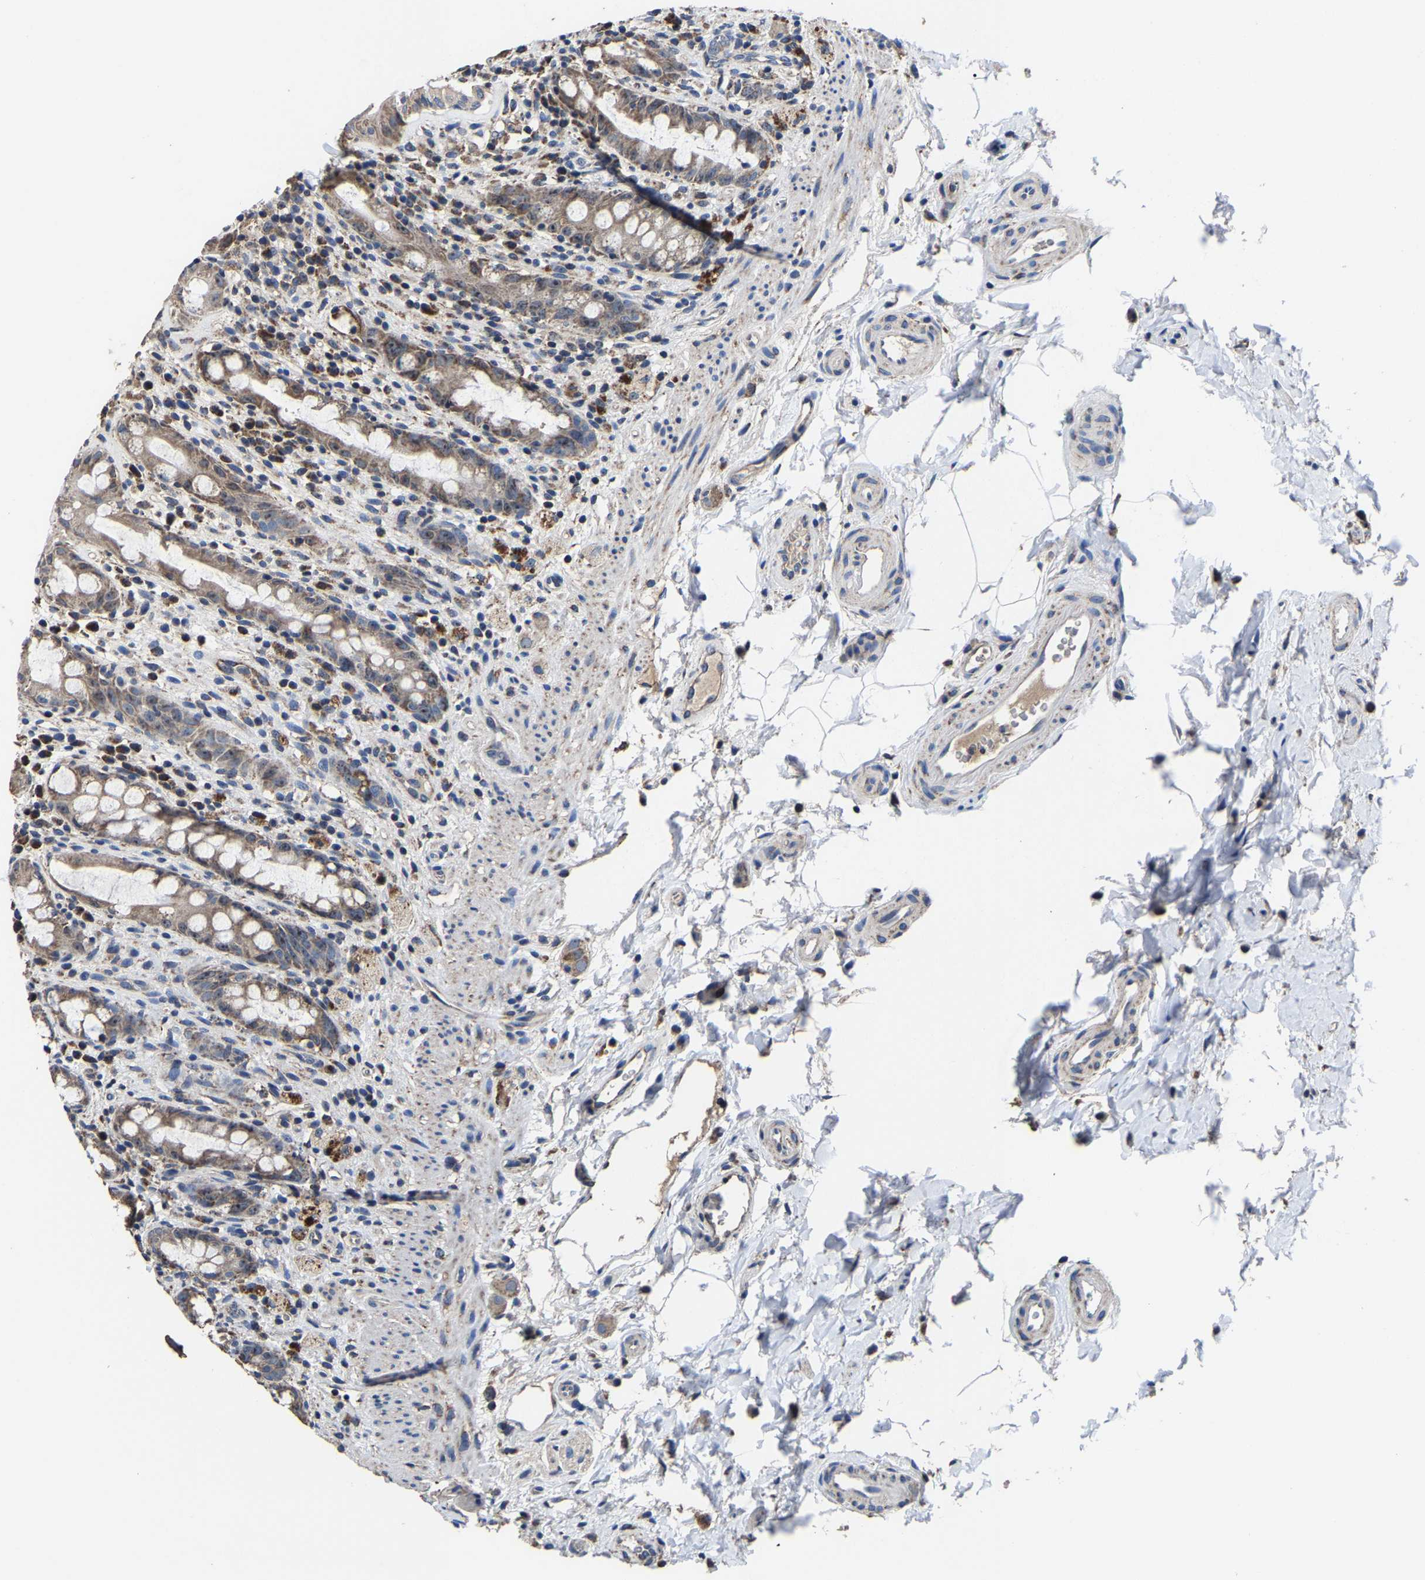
{"staining": {"intensity": "weak", "quantity": ">75%", "location": "cytoplasmic/membranous"}, "tissue": "rectum", "cell_type": "Glandular cells", "image_type": "normal", "snomed": [{"axis": "morphology", "description": "Normal tissue, NOS"}, {"axis": "topography", "description": "Rectum"}], "caption": "Immunohistochemistry (IHC) micrograph of benign rectum: rectum stained using IHC shows low levels of weak protein expression localized specifically in the cytoplasmic/membranous of glandular cells, appearing as a cytoplasmic/membranous brown color.", "gene": "ZCCHC7", "patient": {"sex": "male", "age": 44}}